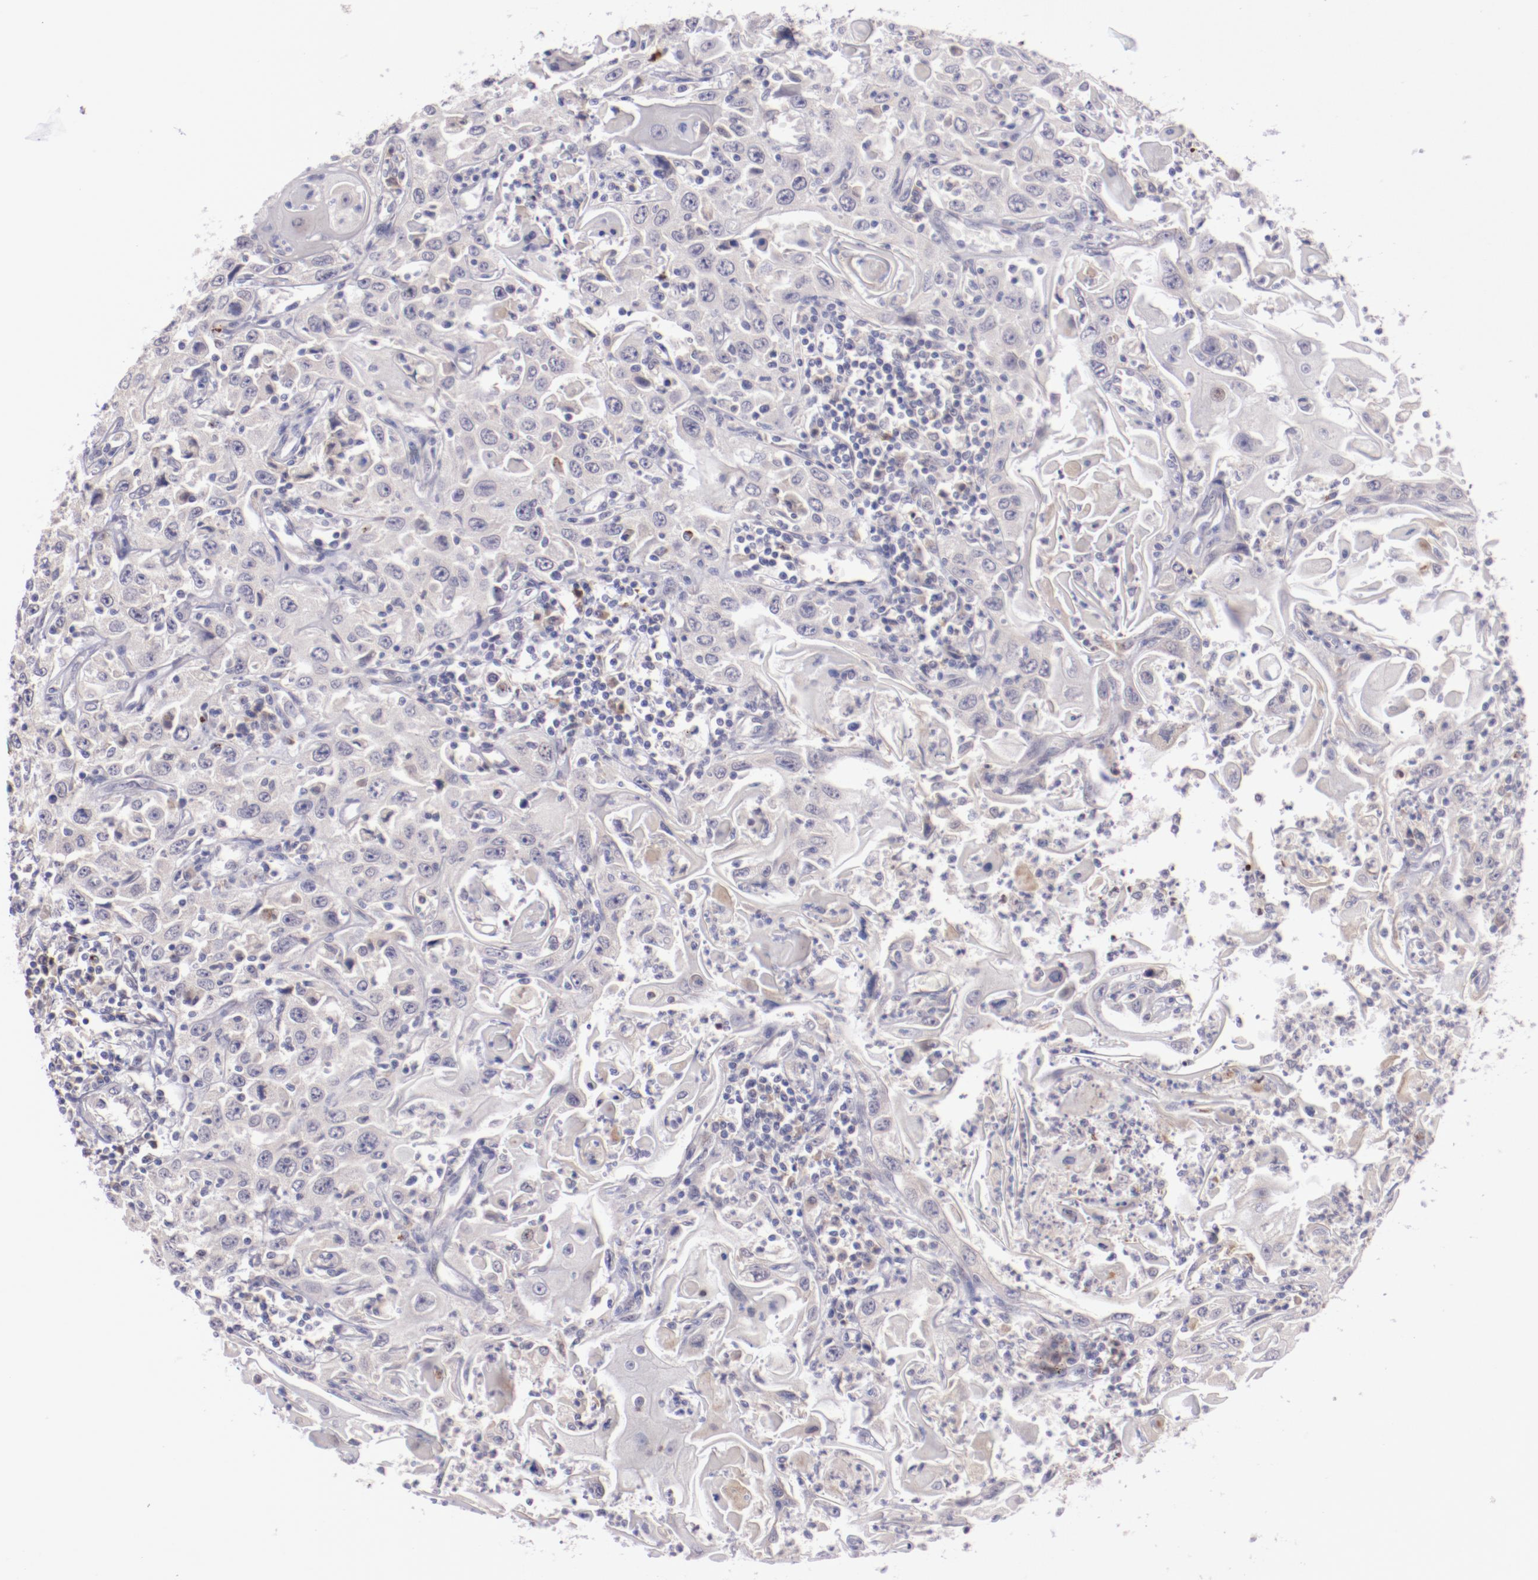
{"staining": {"intensity": "negative", "quantity": "none", "location": "none"}, "tissue": "head and neck cancer", "cell_type": "Tumor cells", "image_type": "cancer", "snomed": [{"axis": "morphology", "description": "Squamous cell carcinoma, NOS"}, {"axis": "topography", "description": "Oral tissue"}, {"axis": "topography", "description": "Head-Neck"}], "caption": "Tumor cells show no significant protein expression in head and neck cancer (squamous cell carcinoma).", "gene": "TRAF3", "patient": {"sex": "female", "age": 76}}